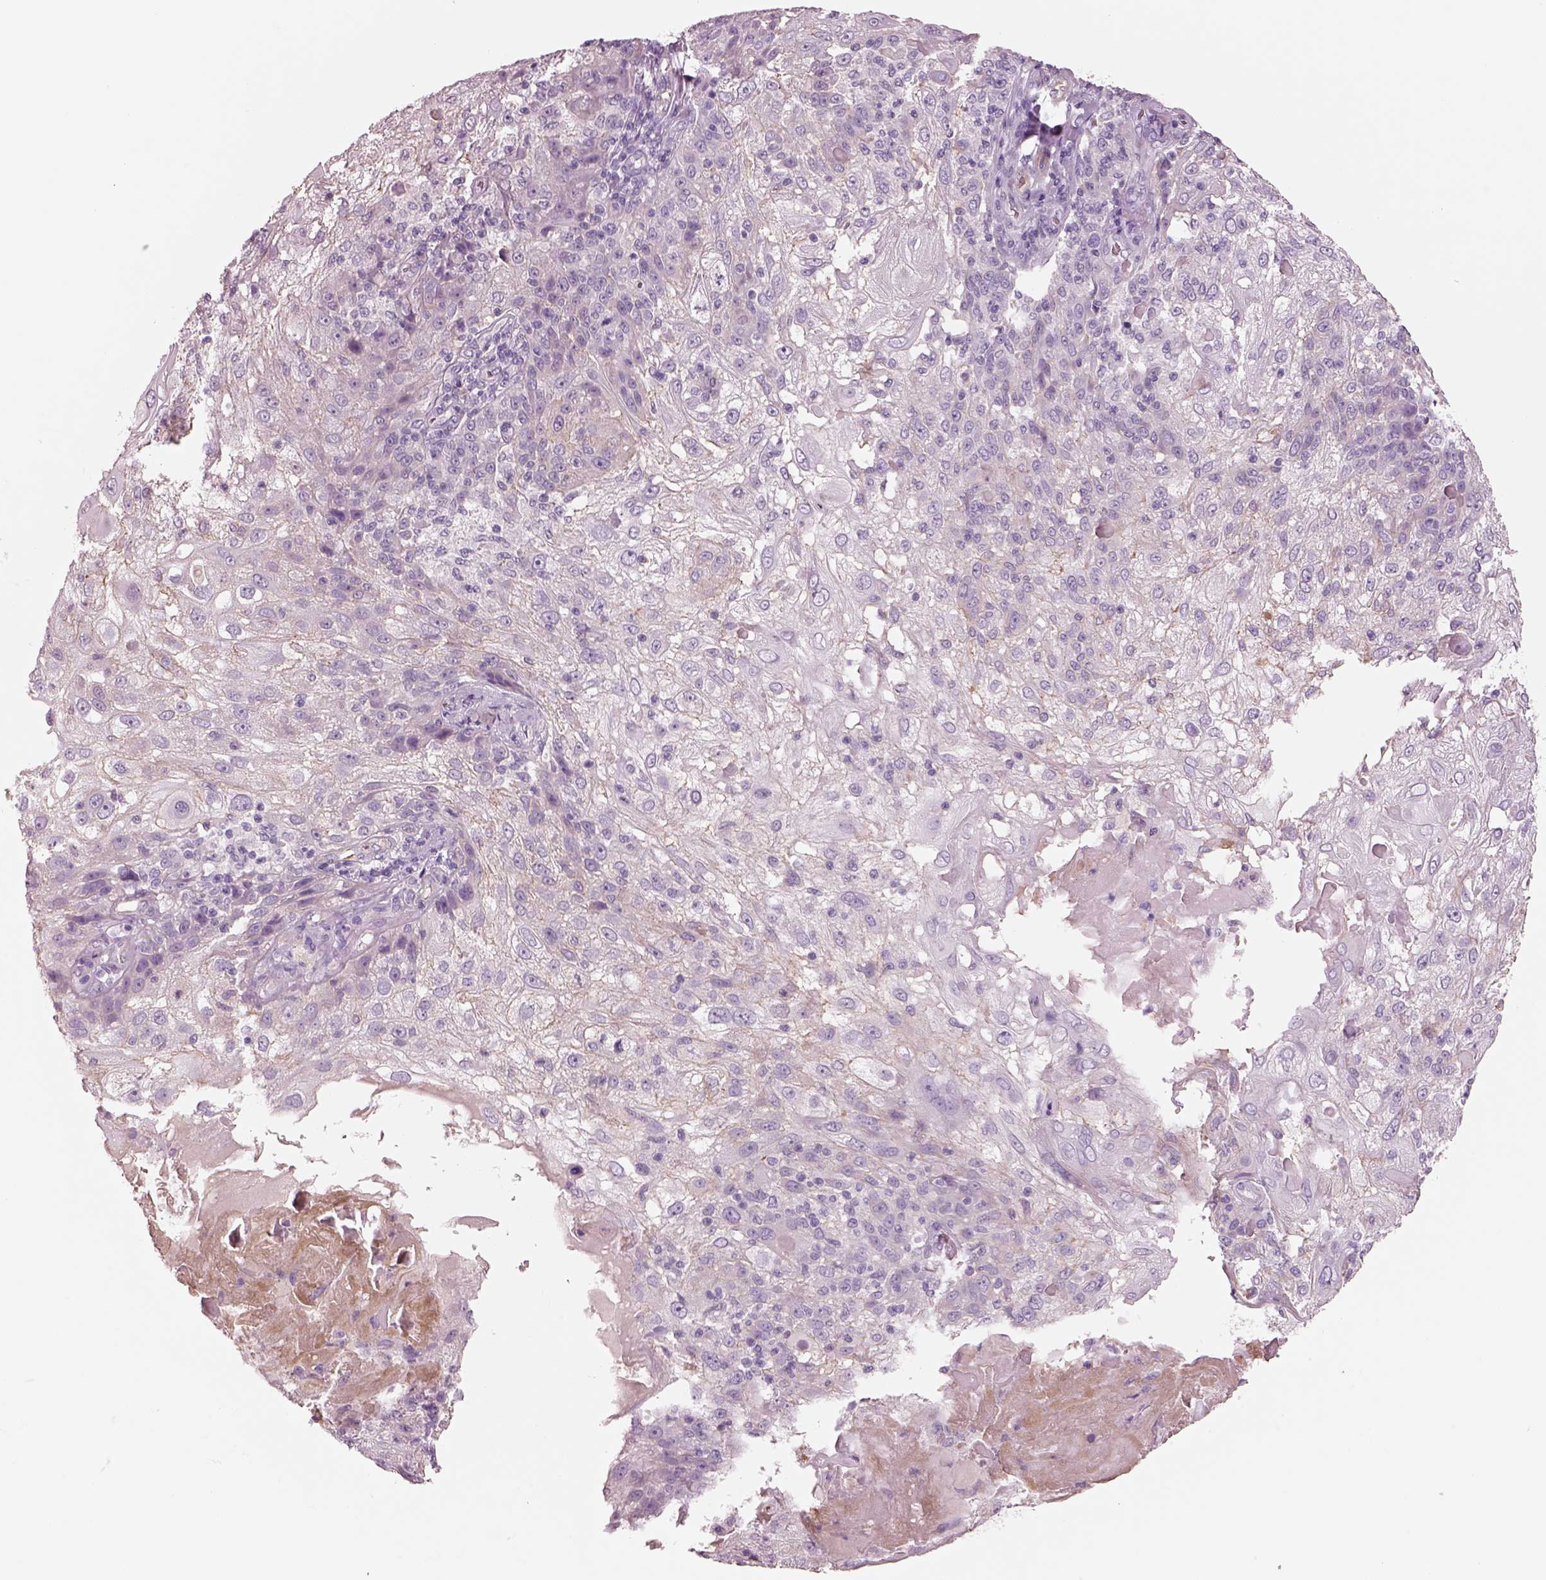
{"staining": {"intensity": "negative", "quantity": "none", "location": "none"}, "tissue": "skin cancer", "cell_type": "Tumor cells", "image_type": "cancer", "snomed": [{"axis": "morphology", "description": "Normal tissue, NOS"}, {"axis": "morphology", "description": "Squamous cell carcinoma, NOS"}, {"axis": "topography", "description": "Skin"}], "caption": "An immunohistochemistry (IHC) photomicrograph of skin squamous cell carcinoma is shown. There is no staining in tumor cells of skin squamous cell carcinoma.", "gene": "IGLL1", "patient": {"sex": "female", "age": 83}}